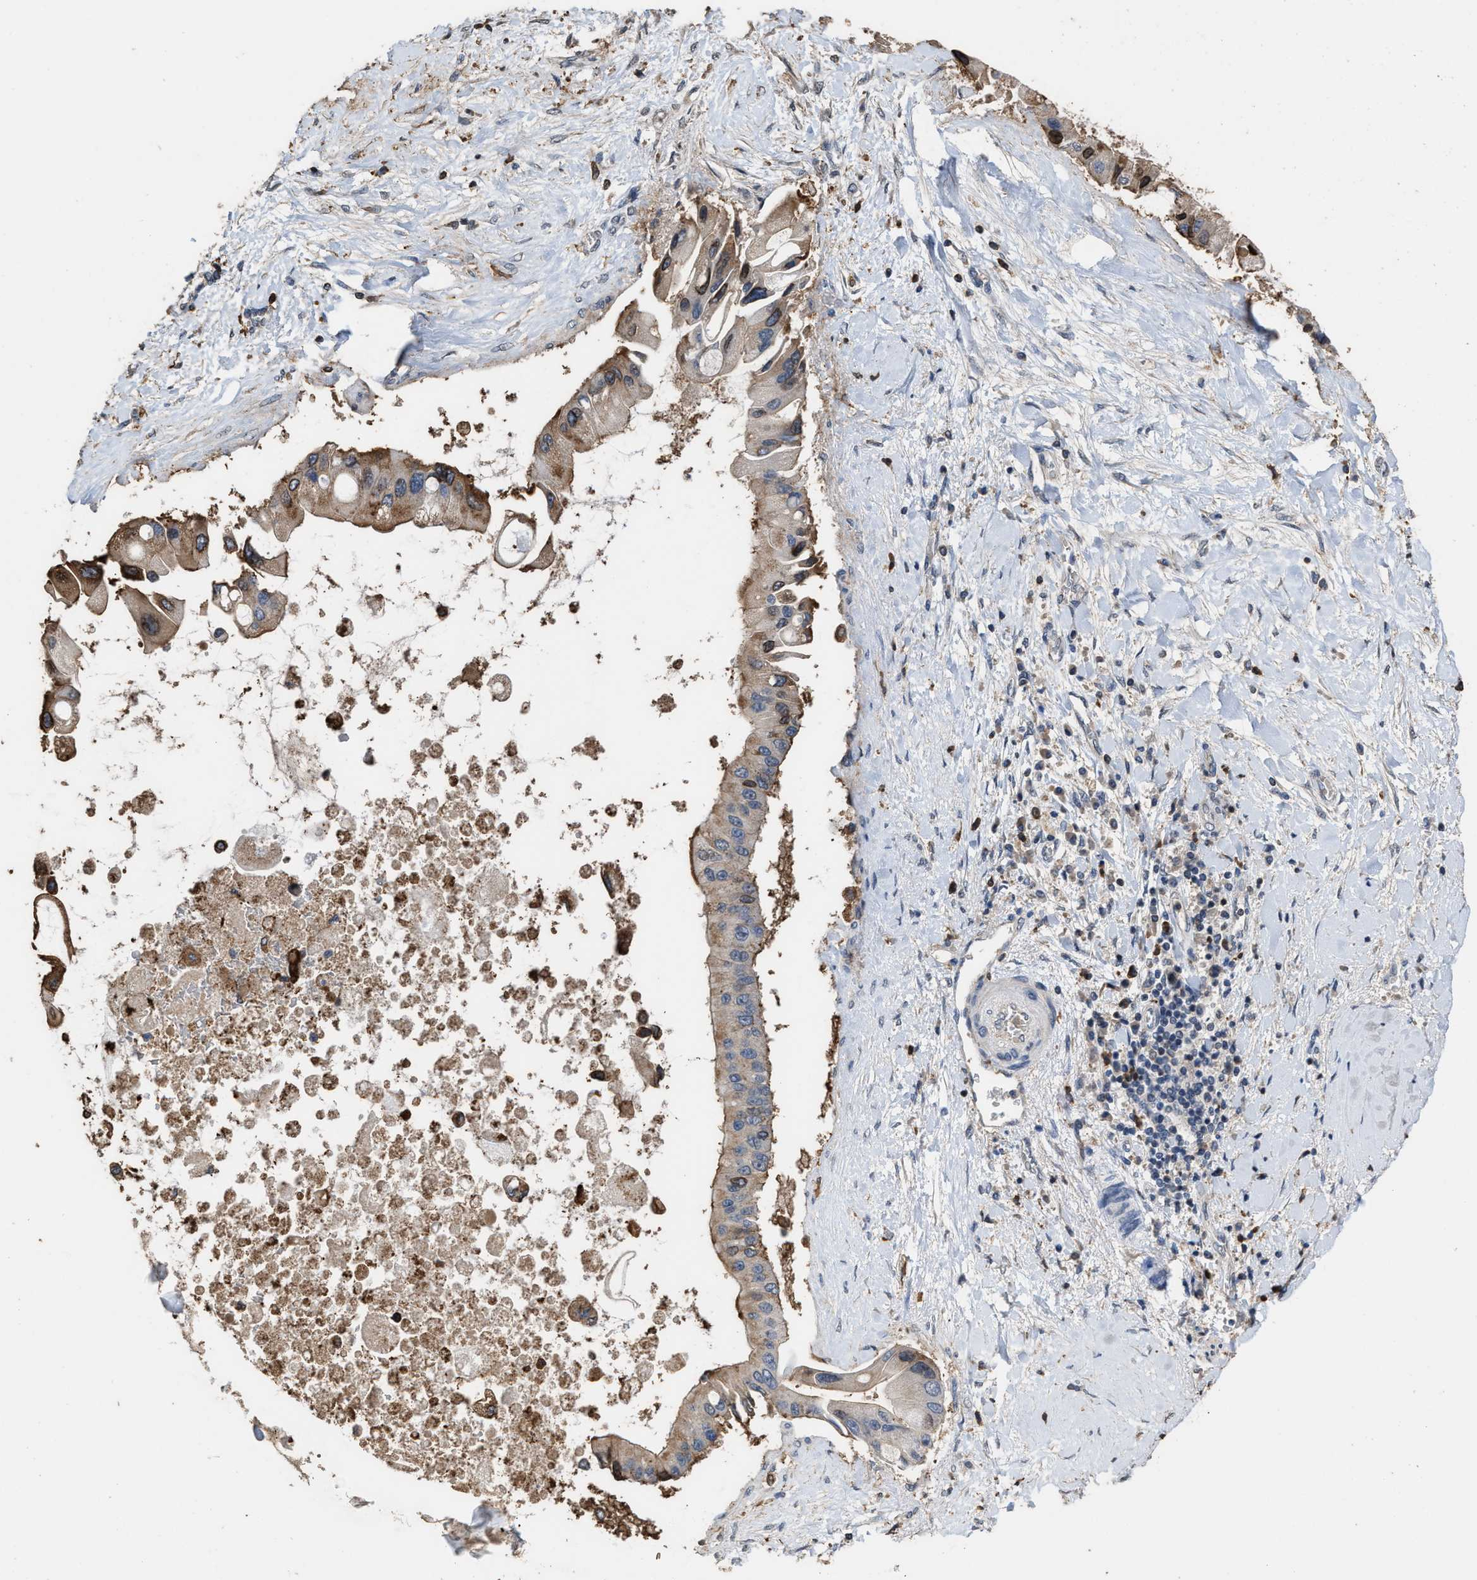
{"staining": {"intensity": "weak", "quantity": ">75%", "location": "cytoplasmic/membranous"}, "tissue": "liver cancer", "cell_type": "Tumor cells", "image_type": "cancer", "snomed": [{"axis": "morphology", "description": "Cholangiocarcinoma"}, {"axis": "topography", "description": "Liver"}], "caption": "Liver cancer was stained to show a protein in brown. There is low levels of weak cytoplasmic/membranous staining in approximately >75% of tumor cells.", "gene": "TDRKH", "patient": {"sex": "male", "age": 50}}